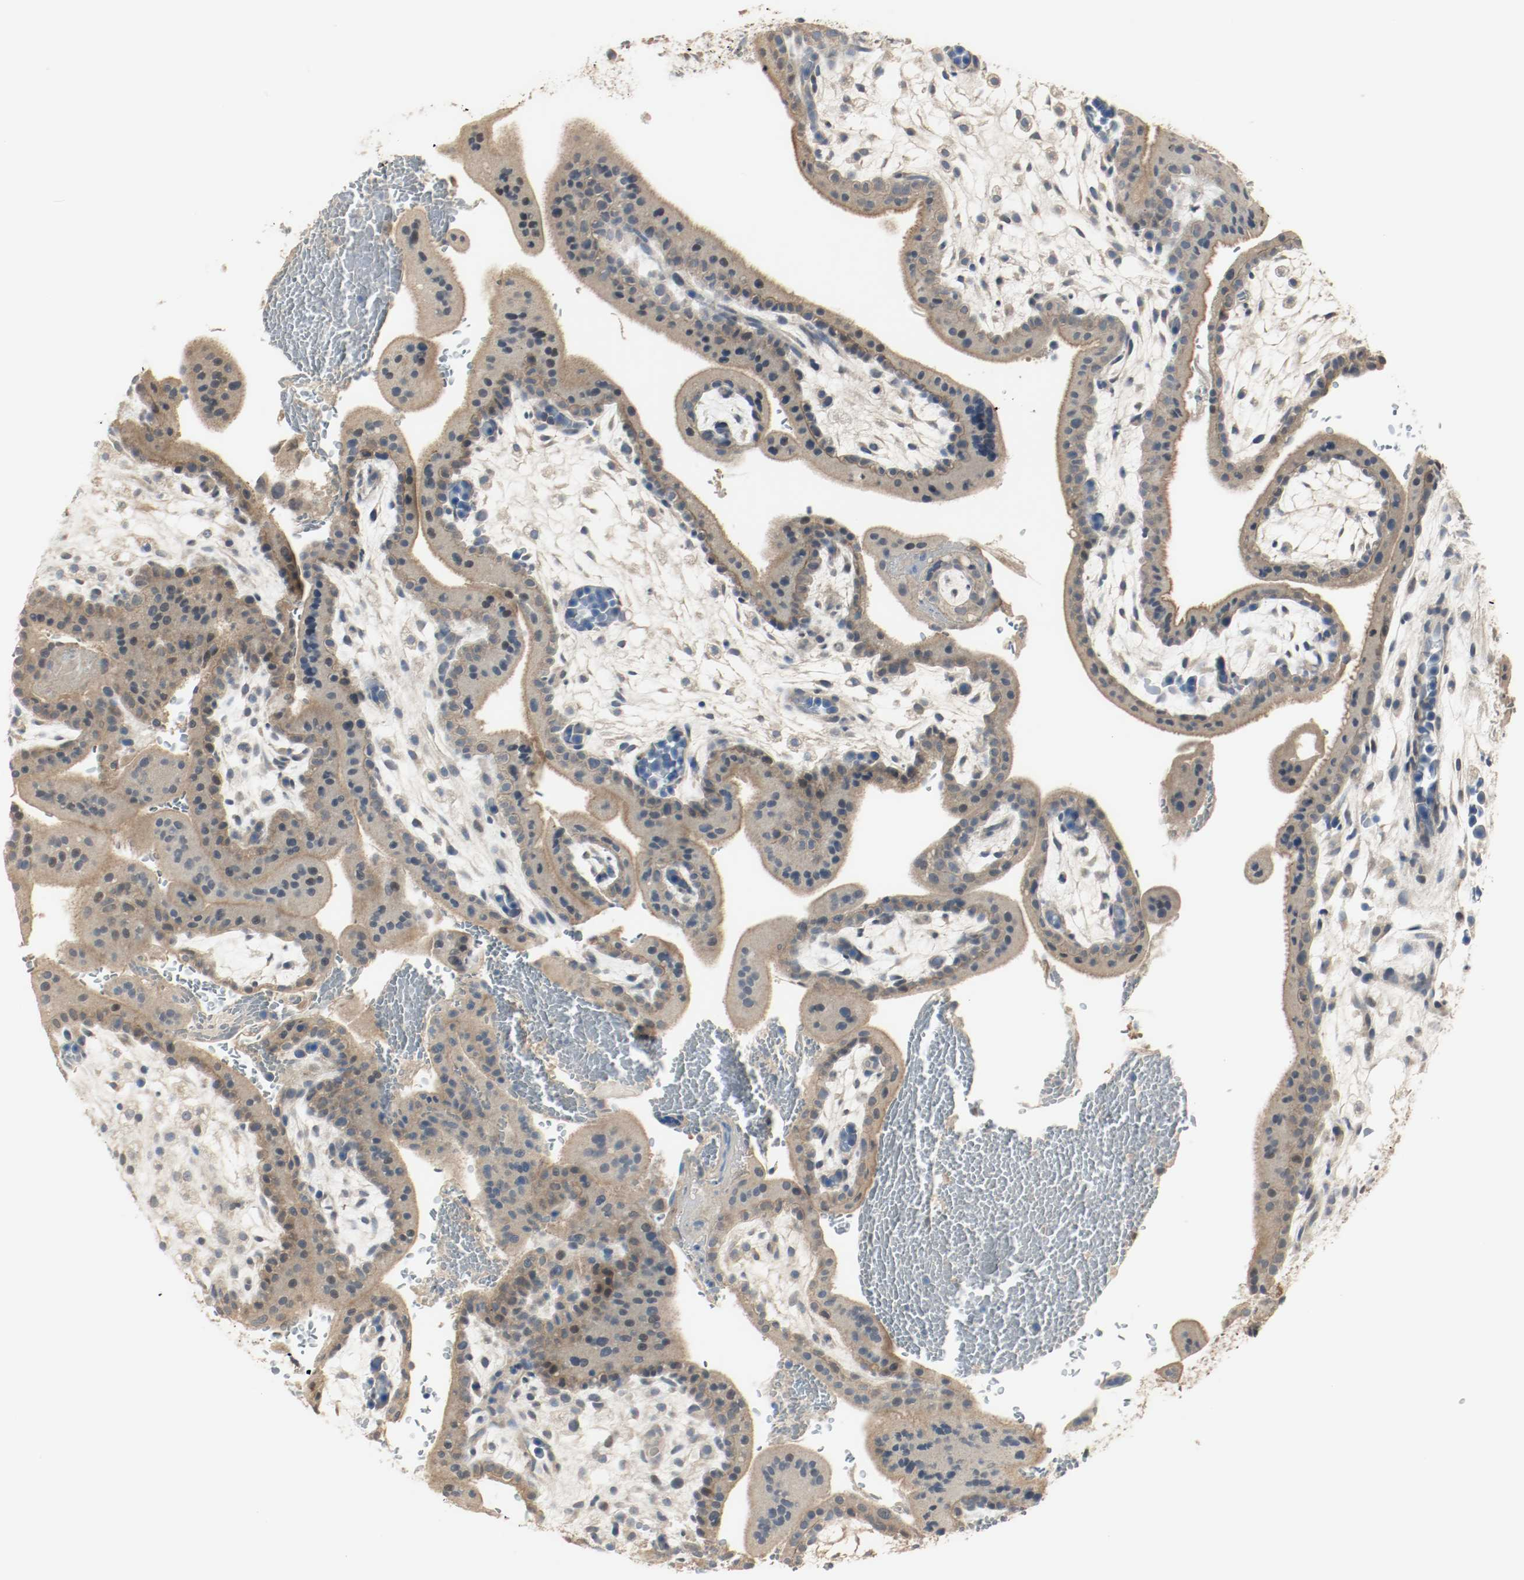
{"staining": {"intensity": "moderate", "quantity": ">75%", "location": "cytoplasmic/membranous"}, "tissue": "placenta", "cell_type": "Trophoblastic cells", "image_type": "normal", "snomed": [{"axis": "morphology", "description": "Normal tissue, NOS"}, {"axis": "topography", "description": "Placenta"}], "caption": "Immunohistochemistry (IHC) (DAB) staining of benign placenta shows moderate cytoplasmic/membranous protein staining in about >75% of trophoblastic cells.", "gene": "MELTF", "patient": {"sex": "female", "age": 35}}